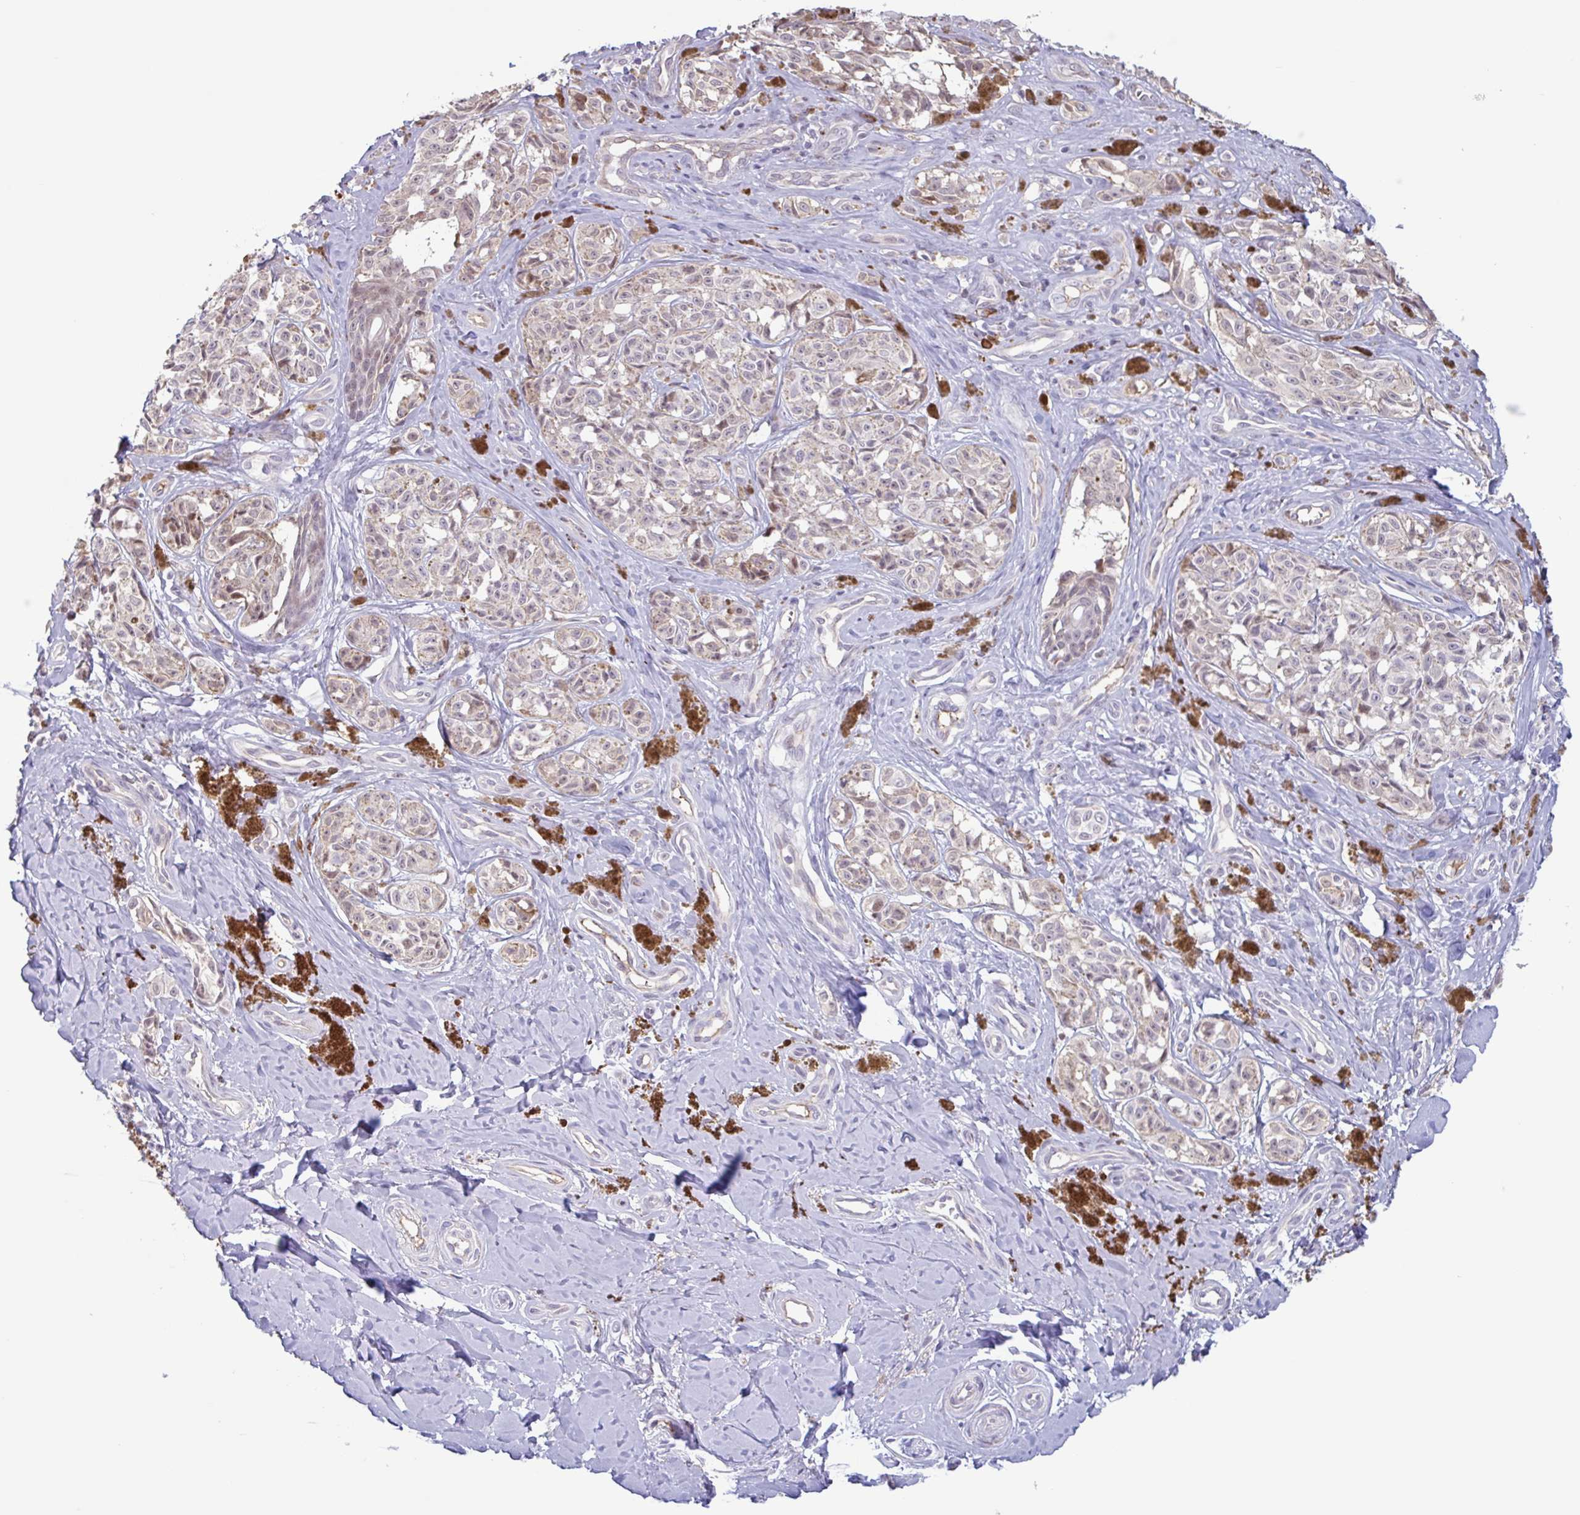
{"staining": {"intensity": "negative", "quantity": "none", "location": "none"}, "tissue": "melanoma", "cell_type": "Tumor cells", "image_type": "cancer", "snomed": [{"axis": "morphology", "description": "Malignant melanoma, NOS"}, {"axis": "topography", "description": "Skin"}], "caption": "Protein analysis of melanoma displays no significant staining in tumor cells. (Stains: DAB (3,3'-diaminobenzidine) IHC with hematoxylin counter stain, Microscopy: brightfield microscopy at high magnification).", "gene": "TAF1D", "patient": {"sex": "female", "age": 65}}